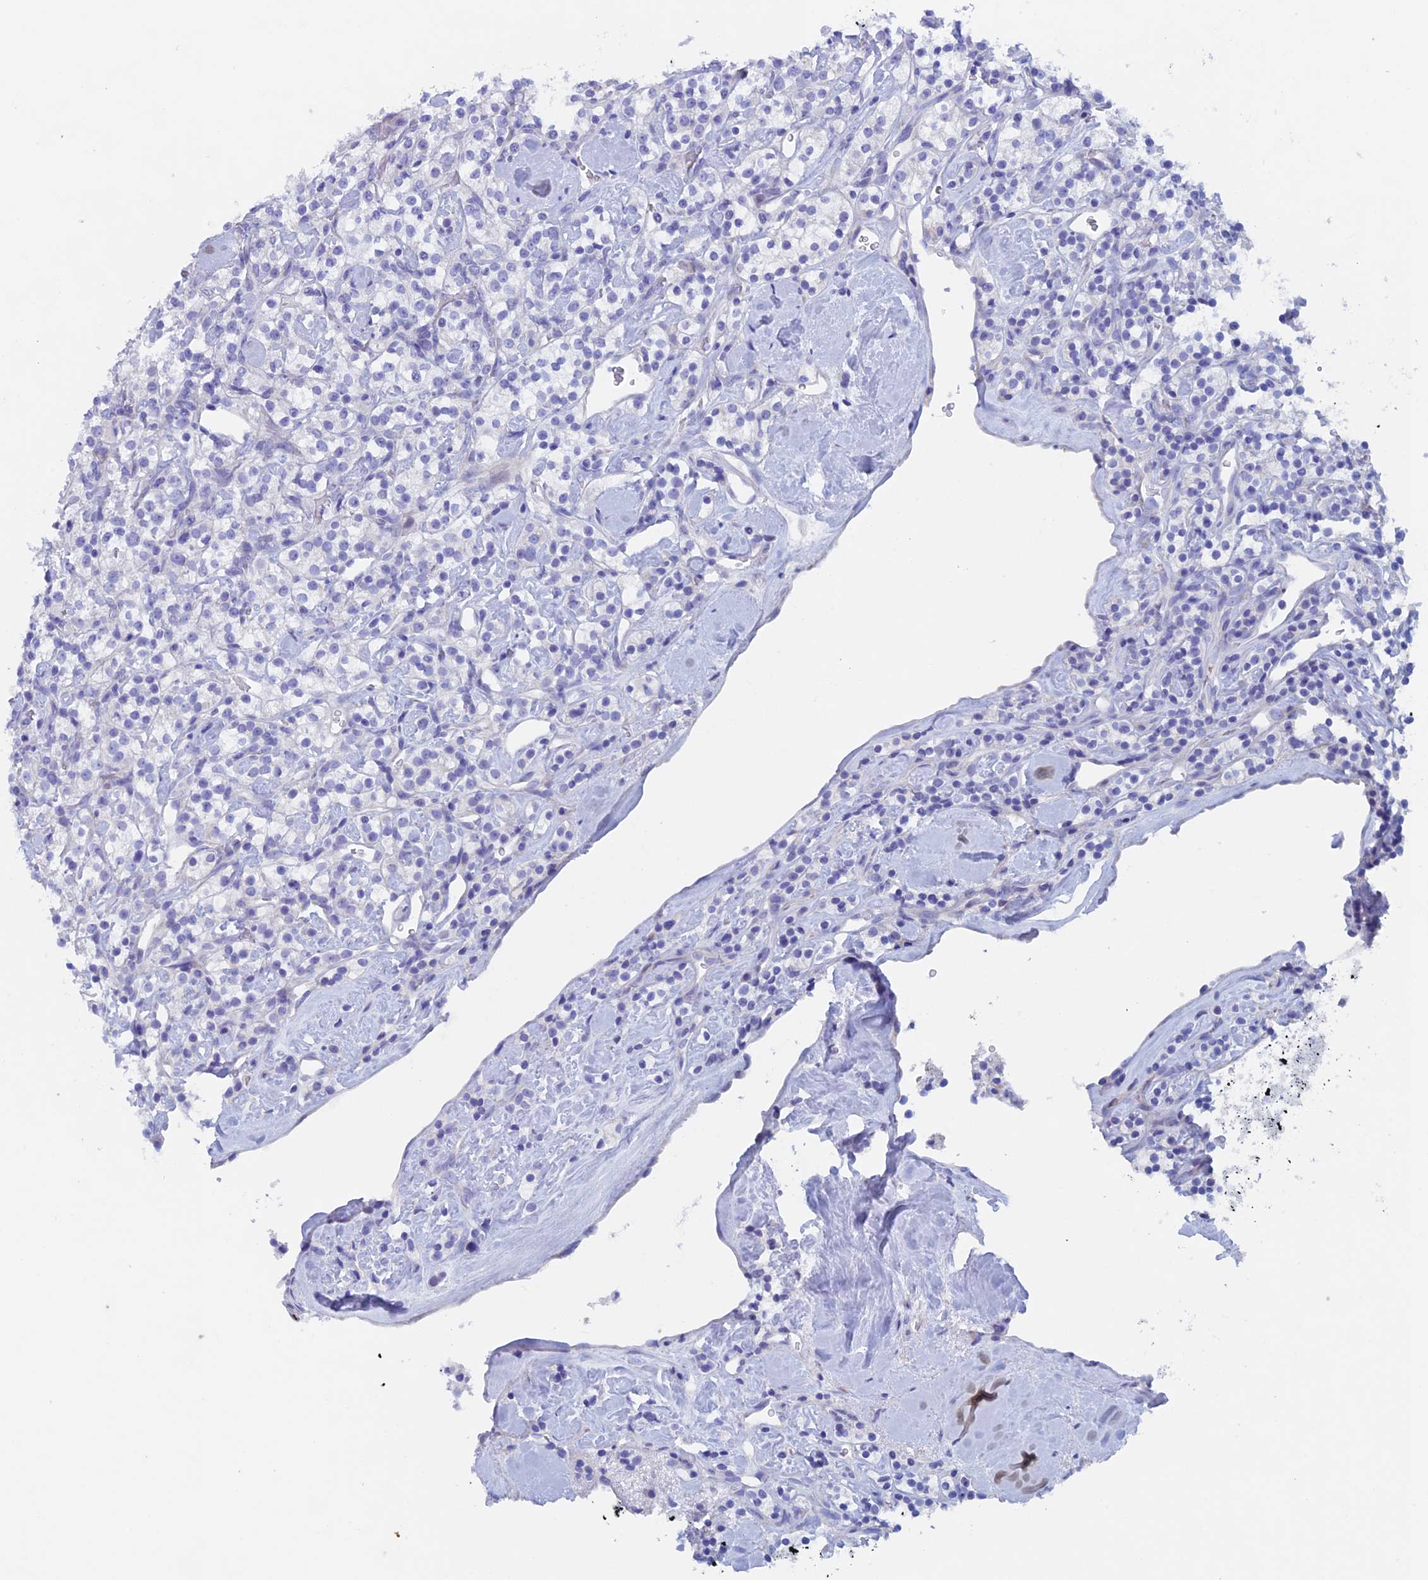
{"staining": {"intensity": "negative", "quantity": "none", "location": "none"}, "tissue": "renal cancer", "cell_type": "Tumor cells", "image_type": "cancer", "snomed": [{"axis": "morphology", "description": "Adenocarcinoma, NOS"}, {"axis": "topography", "description": "Kidney"}], "caption": "A photomicrograph of human renal adenocarcinoma is negative for staining in tumor cells.", "gene": "PSMC3IP", "patient": {"sex": "male", "age": 77}}